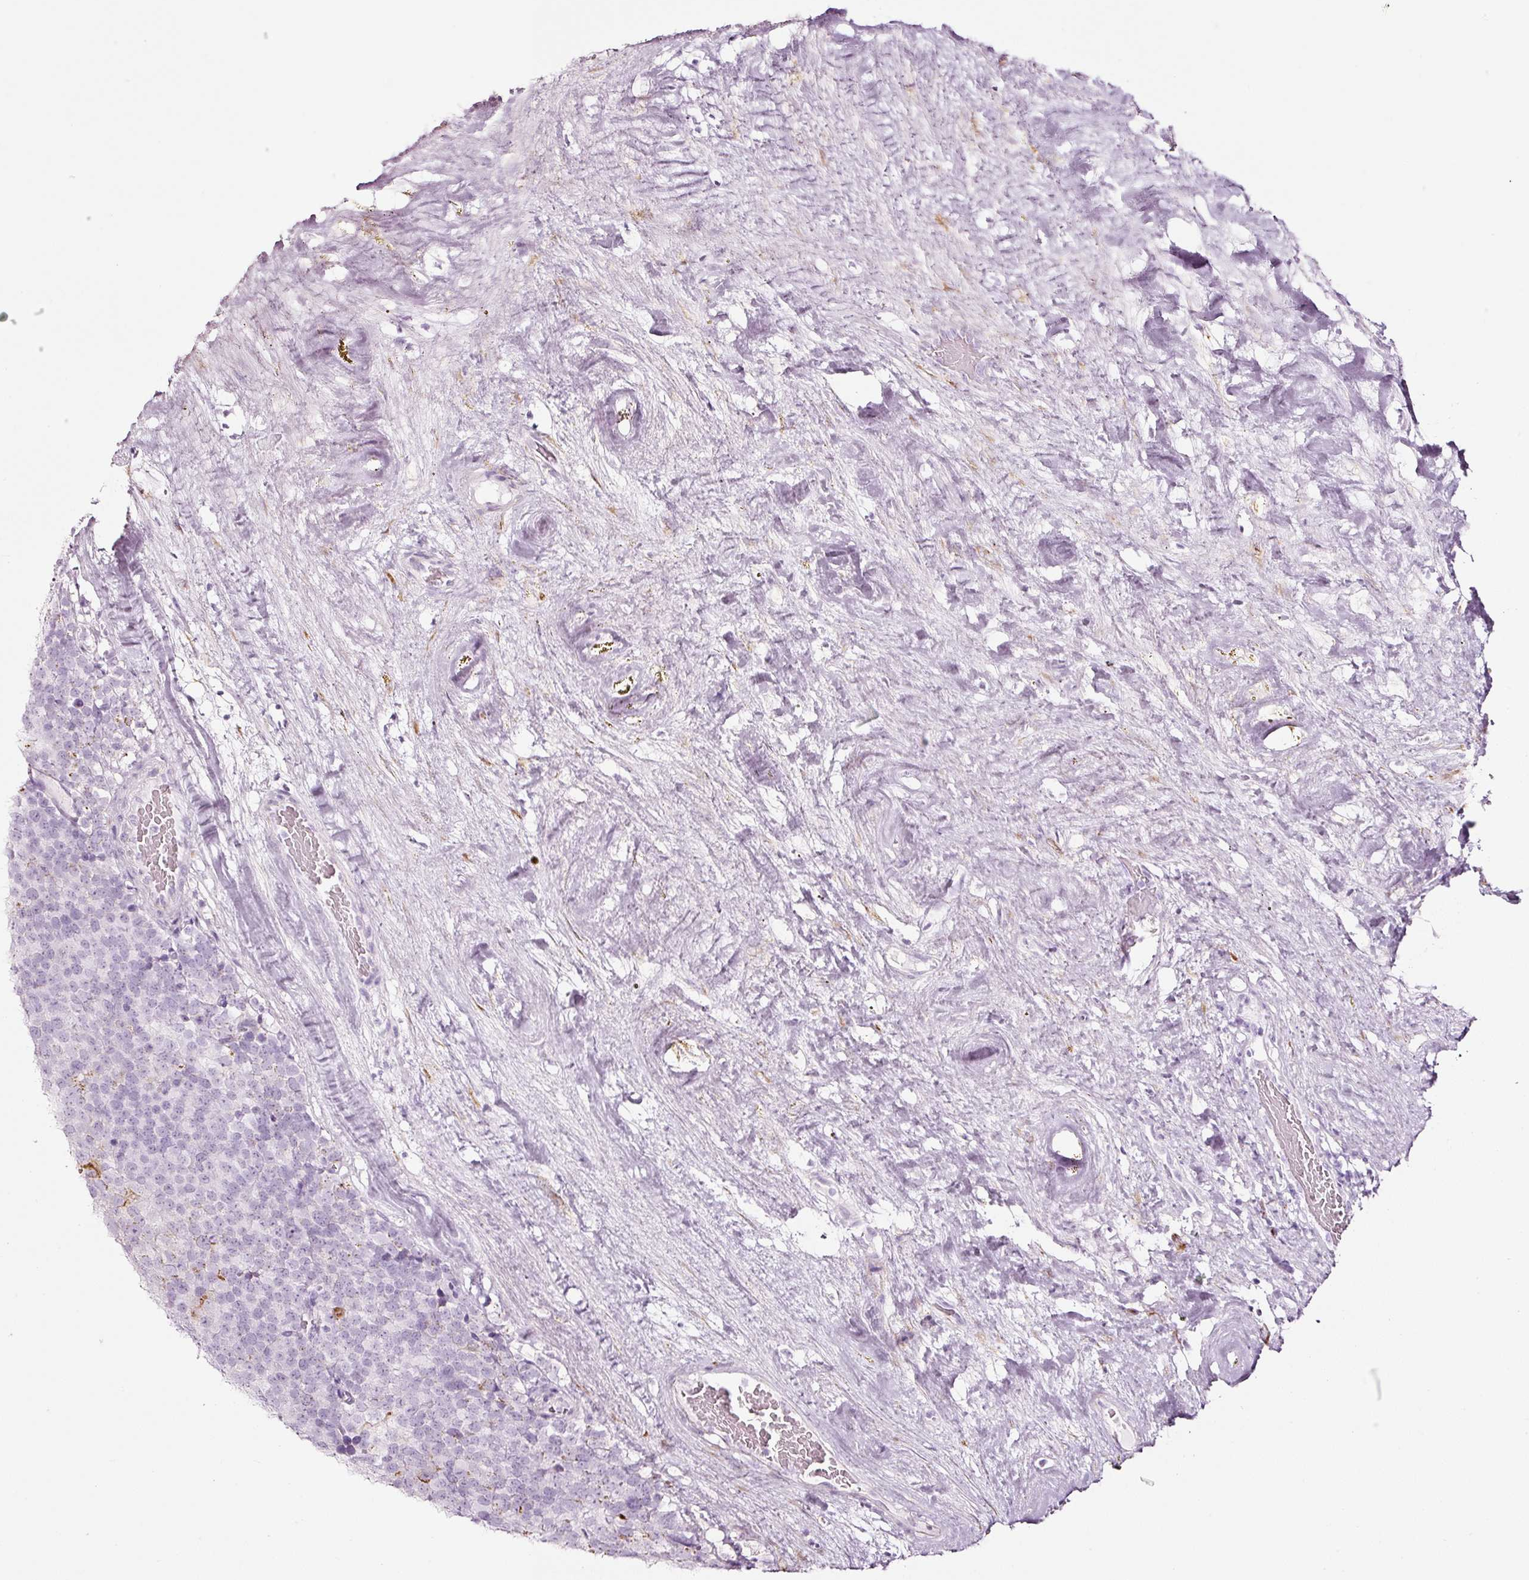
{"staining": {"intensity": "moderate", "quantity": "<25%", "location": "cytoplasmic/membranous"}, "tissue": "testis cancer", "cell_type": "Tumor cells", "image_type": "cancer", "snomed": [{"axis": "morphology", "description": "Seminoma, NOS"}, {"axis": "topography", "description": "Testis"}], "caption": "A low amount of moderate cytoplasmic/membranous expression is identified in approximately <25% of tumor cells in testis cancer tissue. The protein is shown in brown color, while the nuclei are stained blue.", "gene": "SDF4", "patient": {"sex": "male", "age": 71}}